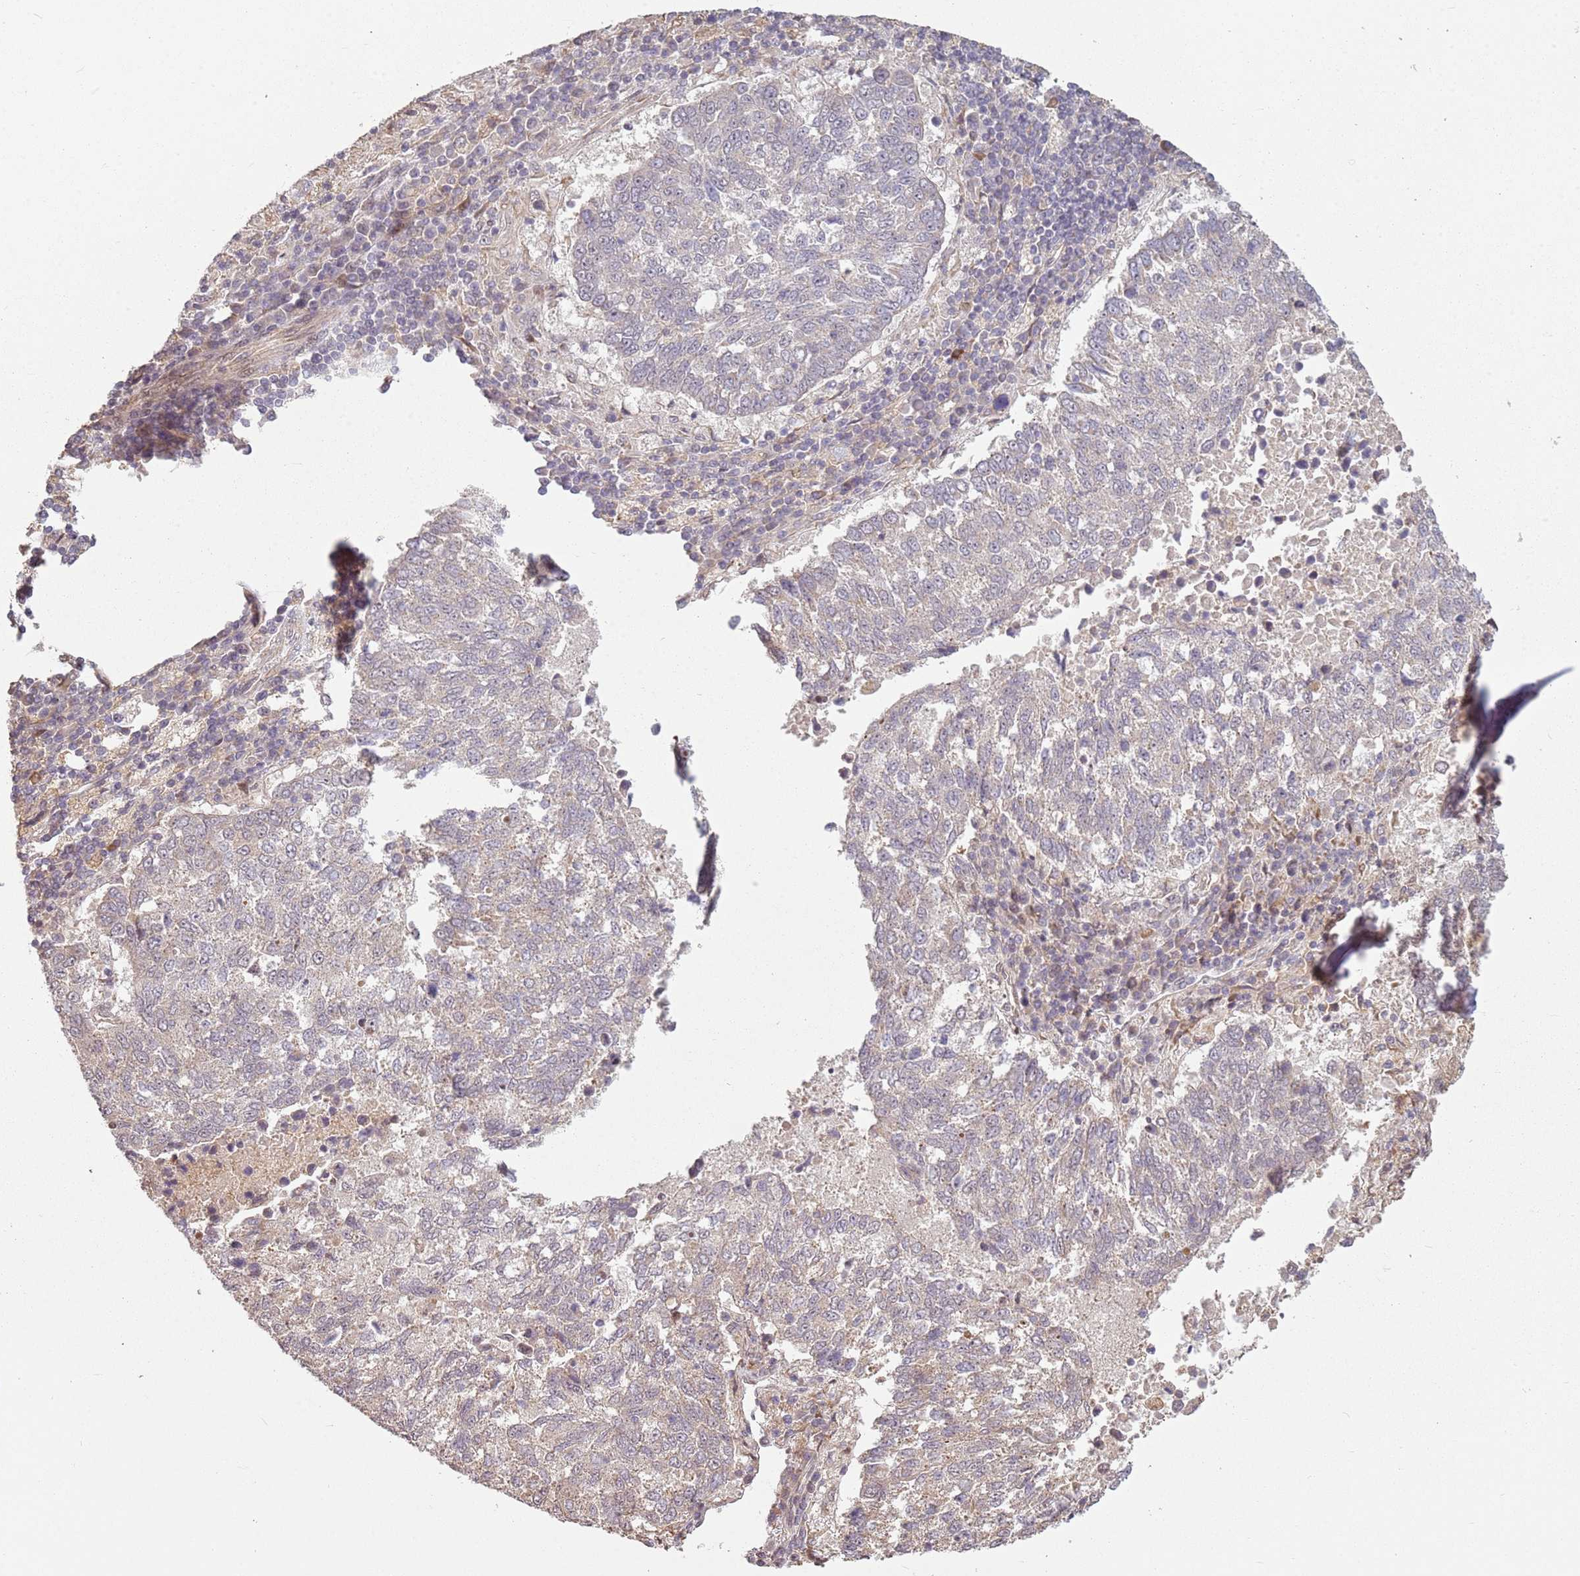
{"staining": {"intensity": "negative", "quantity": "none", "location": "none"}, "tissue": "lung cancer", "cell_type": "Tumor cells", "image_type": "cancer", "snomed": [{"axis": "morphology", "description": "Squamous cell carcinoma, NOS"}, {"axis": "topography", "description": "Lung"}], "caption": "Lung squamous cell carcinoma stained for a protein using IHC reveals no expression tumor cells.", "gene": "CHURC1", "patient": {"sex": "male", "age": 73}}